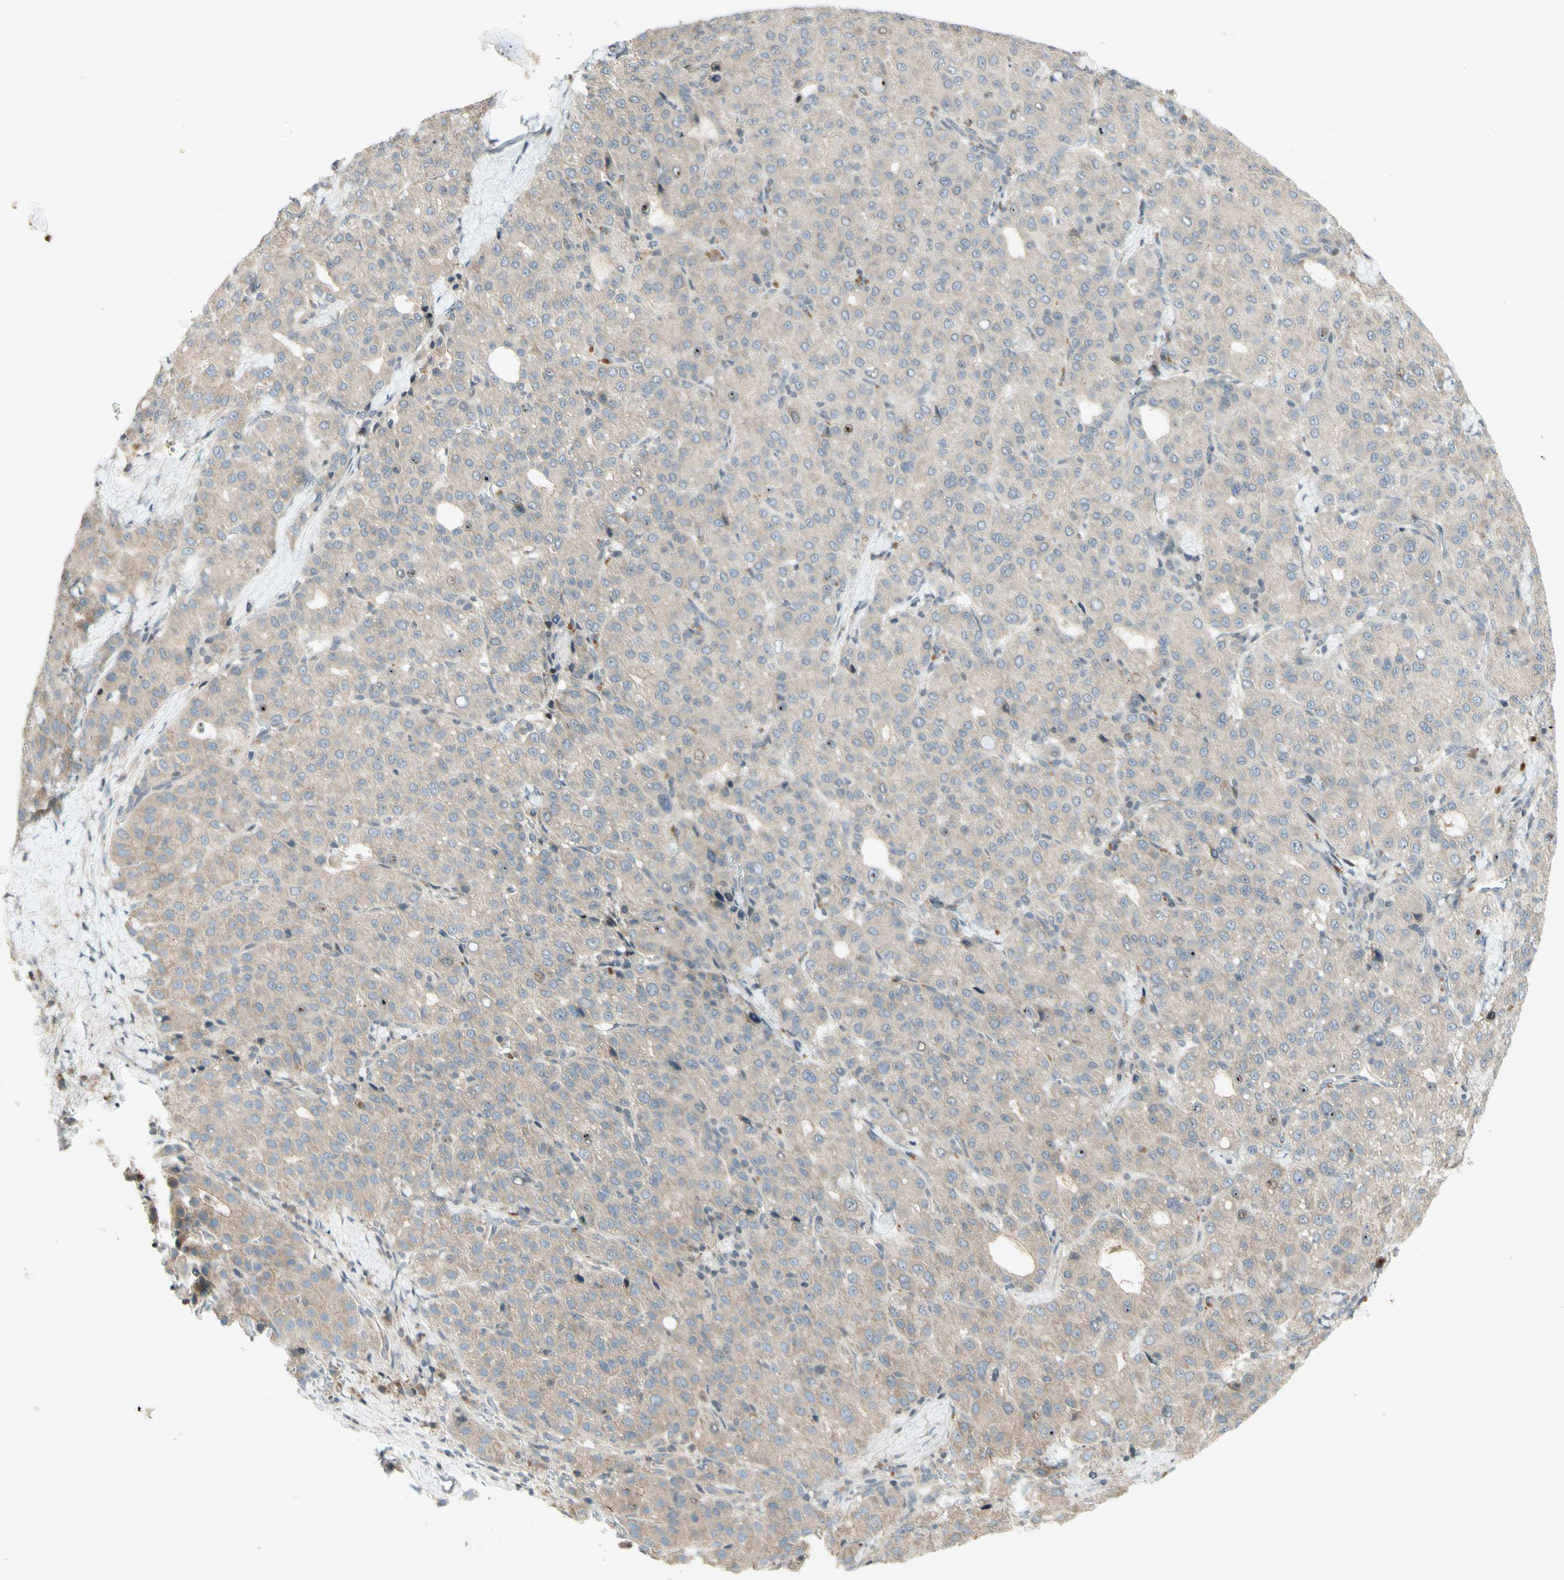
{"staining": {"intensity": "weak", "quantity": ">75%", "location": "cytoplasmic/membranous"}, "tissue": "liver cancer", "cell_type": "Tumor cells", "image_type": "cancer", "snomed": [{"axis": "morphology", "description": "Carcinoma, Hepatocellular, NOS"}, {"axis": "topography", "description": "Liver"}], "caption": "Protein staining of liver hepatocellular carcinoma tissue demonstrates weak cytoplasmic/membranous positivity in about >75% of tumor cells.", "gene": "ETF1", "patient": {"sex": "male", "age": 65}}